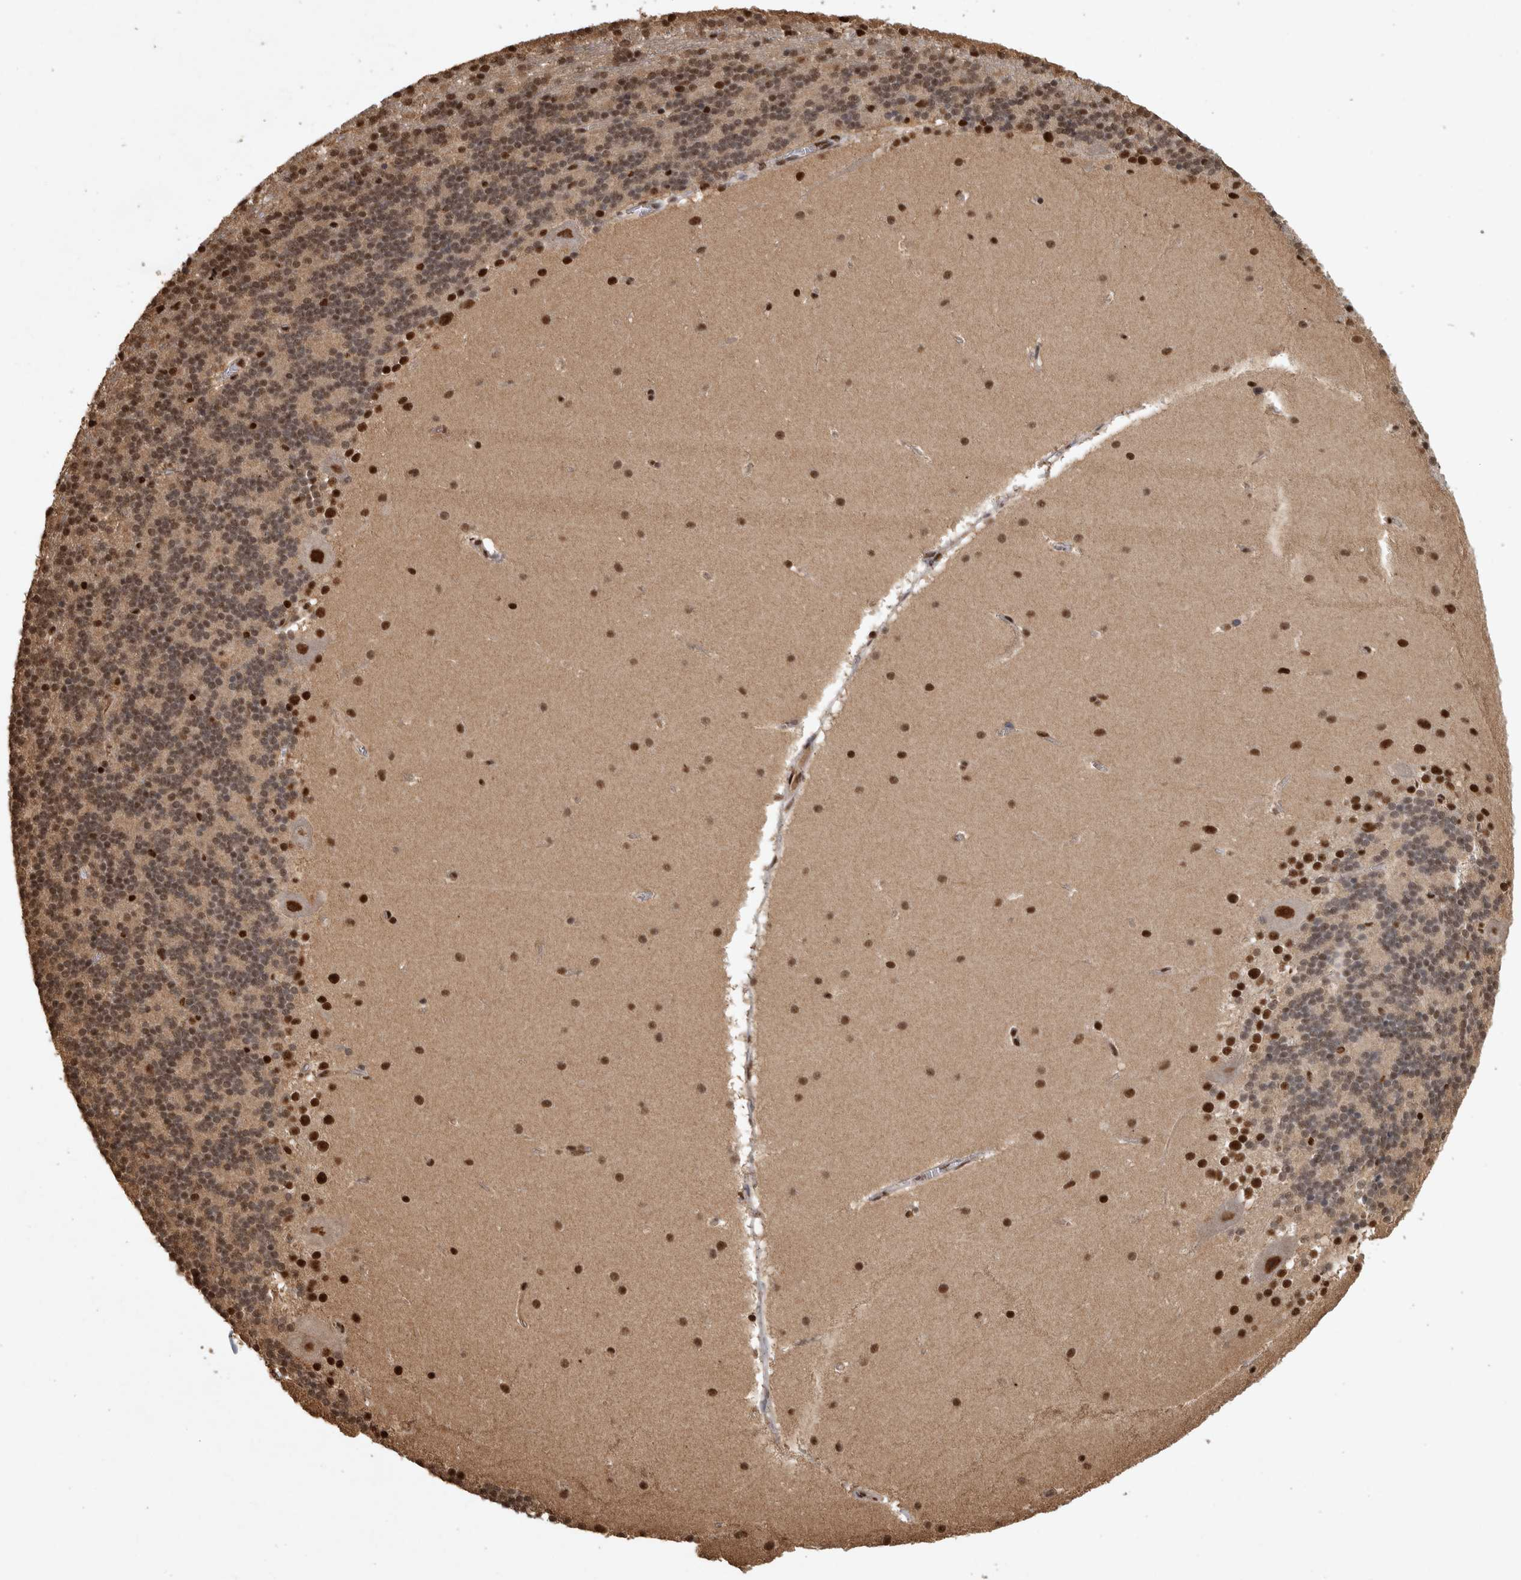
{"staining": {"intensity": "moderate", "quantity": "25%-75%", "location": "nuclear"}, "tissue": "cerebellum", "cell_type": "Cells in granular layer", "image_type": "normal", "snomed": [{"axis": "morphology", "description": "Normal tissue, NOS"}, {"axis": "topography", "description": "Cerebellum"}], "caption": "Unremarkable cerebellum shows moderate nuclear staining in approximately 25%-75% of cells in granular layer, visualized by immunohistochemistry.", "gene": "RAD50", "patient": {"sex": "female", "age": 19}}